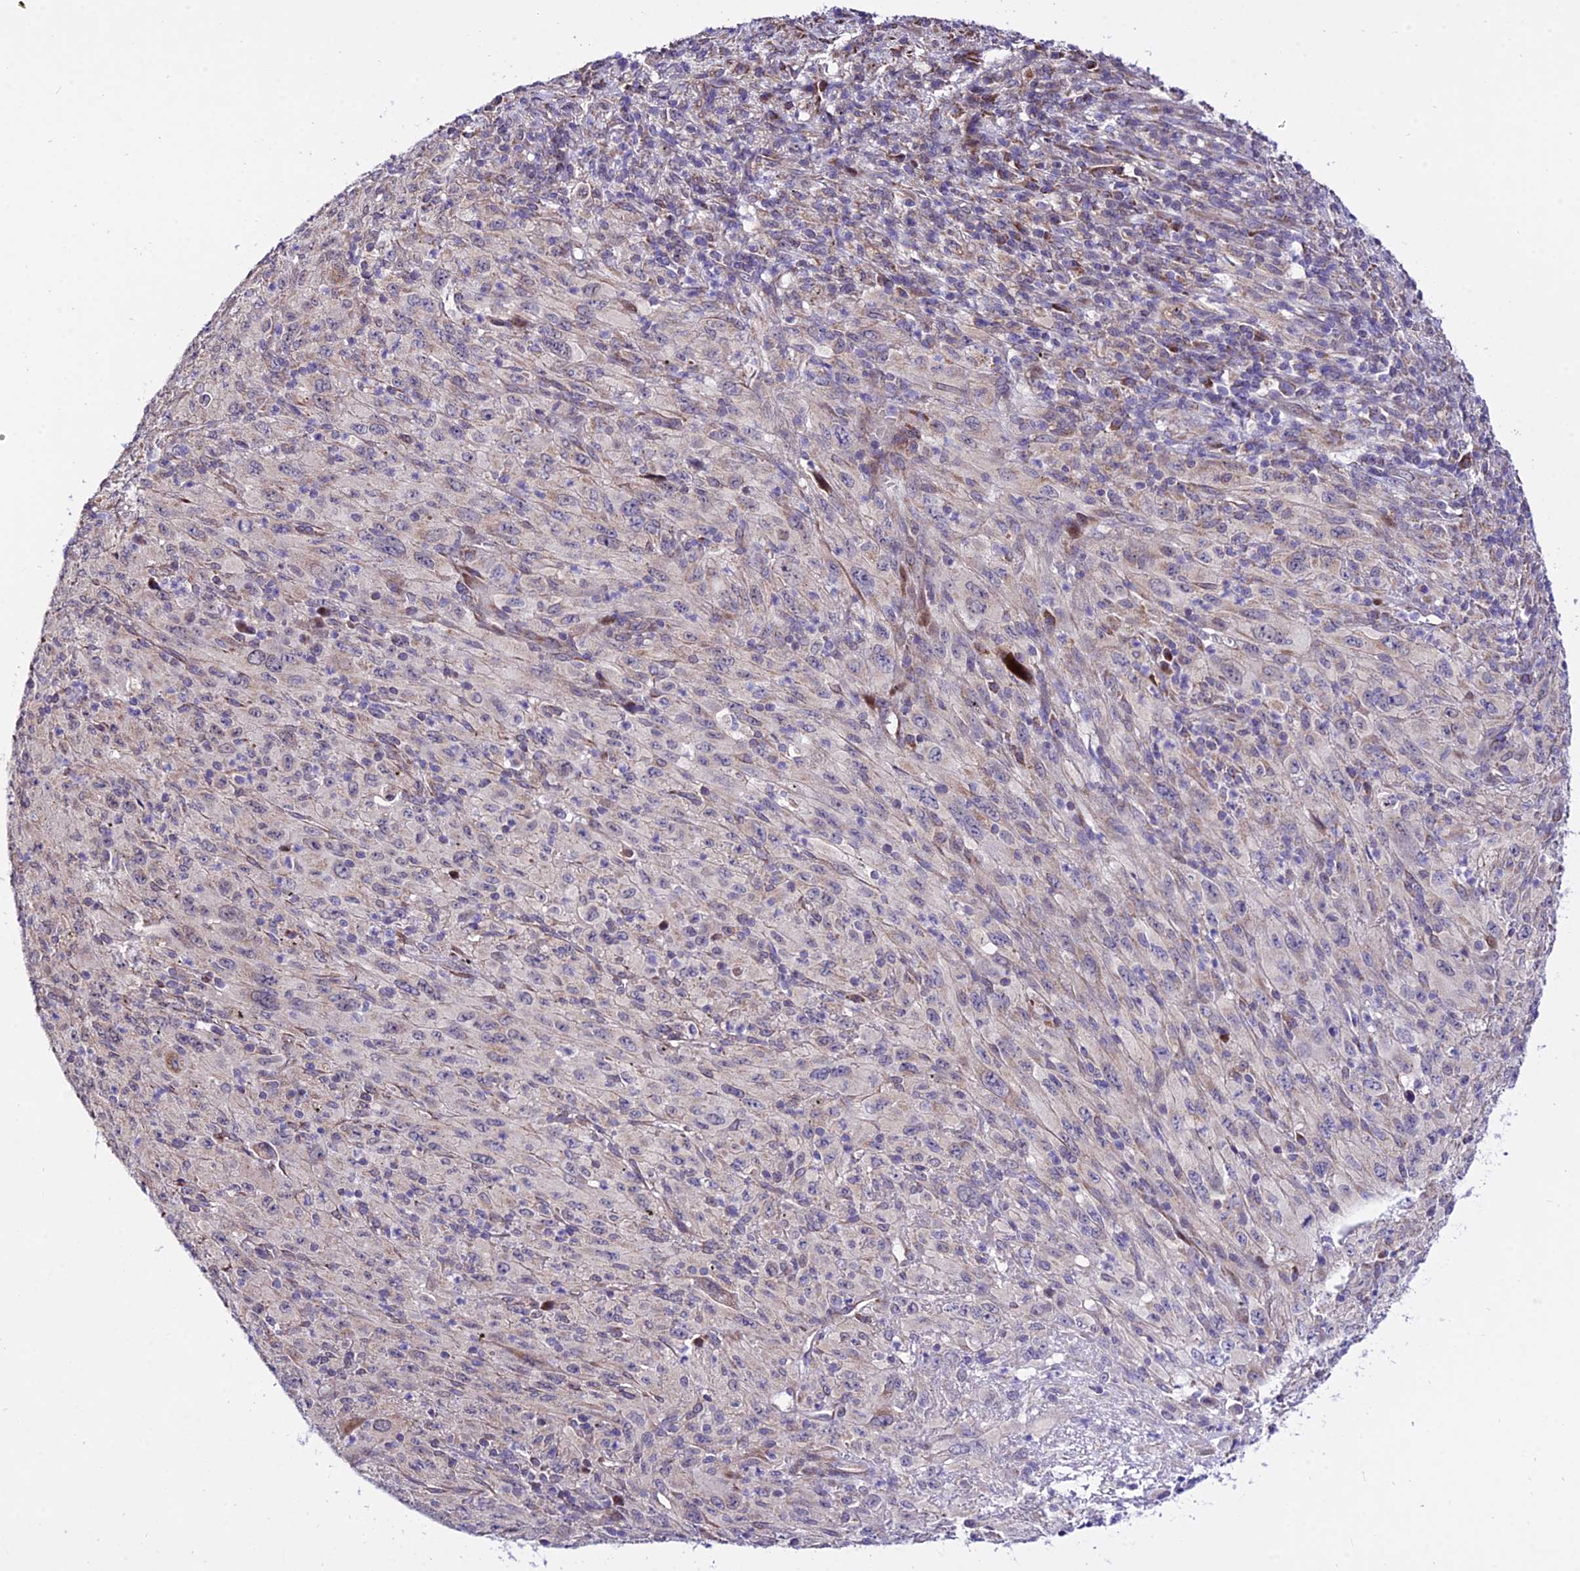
{"staining": {"intensity": "weak", "quantity": "25%-75%", "location": "cytoplasmic/membranous"}, "tissue": "melanoma", "cell_type": "Tumor cells", "image_type": "cancer", "snomed": [{"axis": "morphology", "description": "Malignant melanoma, Metastatic site"}, {"axis": "topography", "description": "Skin"}], "caption": "Approximately 25%-75% of tumor cells in human melanoma demonstrate weak cytoplasmic/membranous protein positivity as visualized by brown immunohistochemical staining.", "gene": "ATP5PB", "patient": {"sex": "female", "age": 56}}